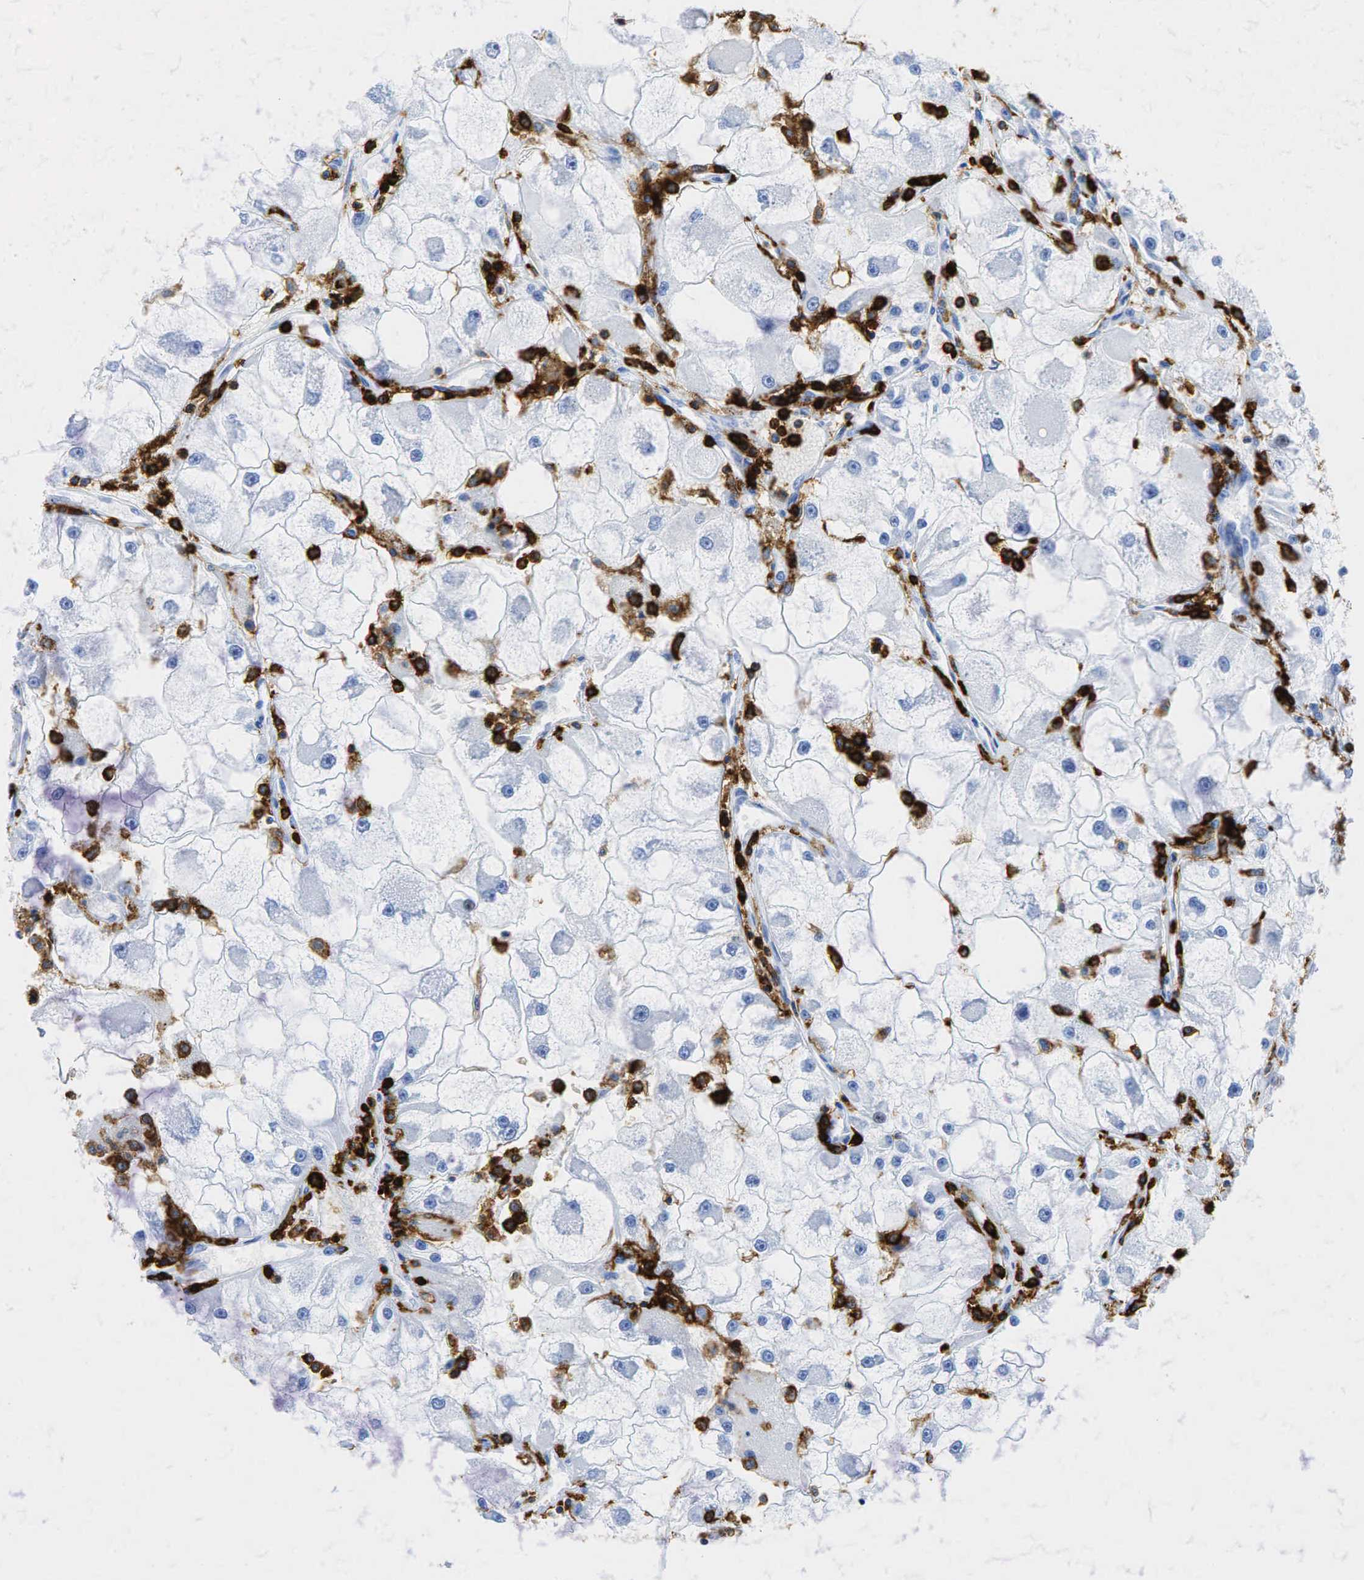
{"staining": {"intensity": "negative", "quantity": "none", "location": "none"}, "tissue": "renal cancer", "cell_type": "Tumor cells", "image_type": "cancer", "snomed": [{"axis": "morphology", "description": "Adenocarcinoma, NOS"}, {"axis": "topography", "description": "Kidney"}], "caption": "A histopathology image of human renal adenocarcinoma is negative for staining in tumor cells.", "gene": "PTPRC", "patient": {"sex": "female", "age": 73}}